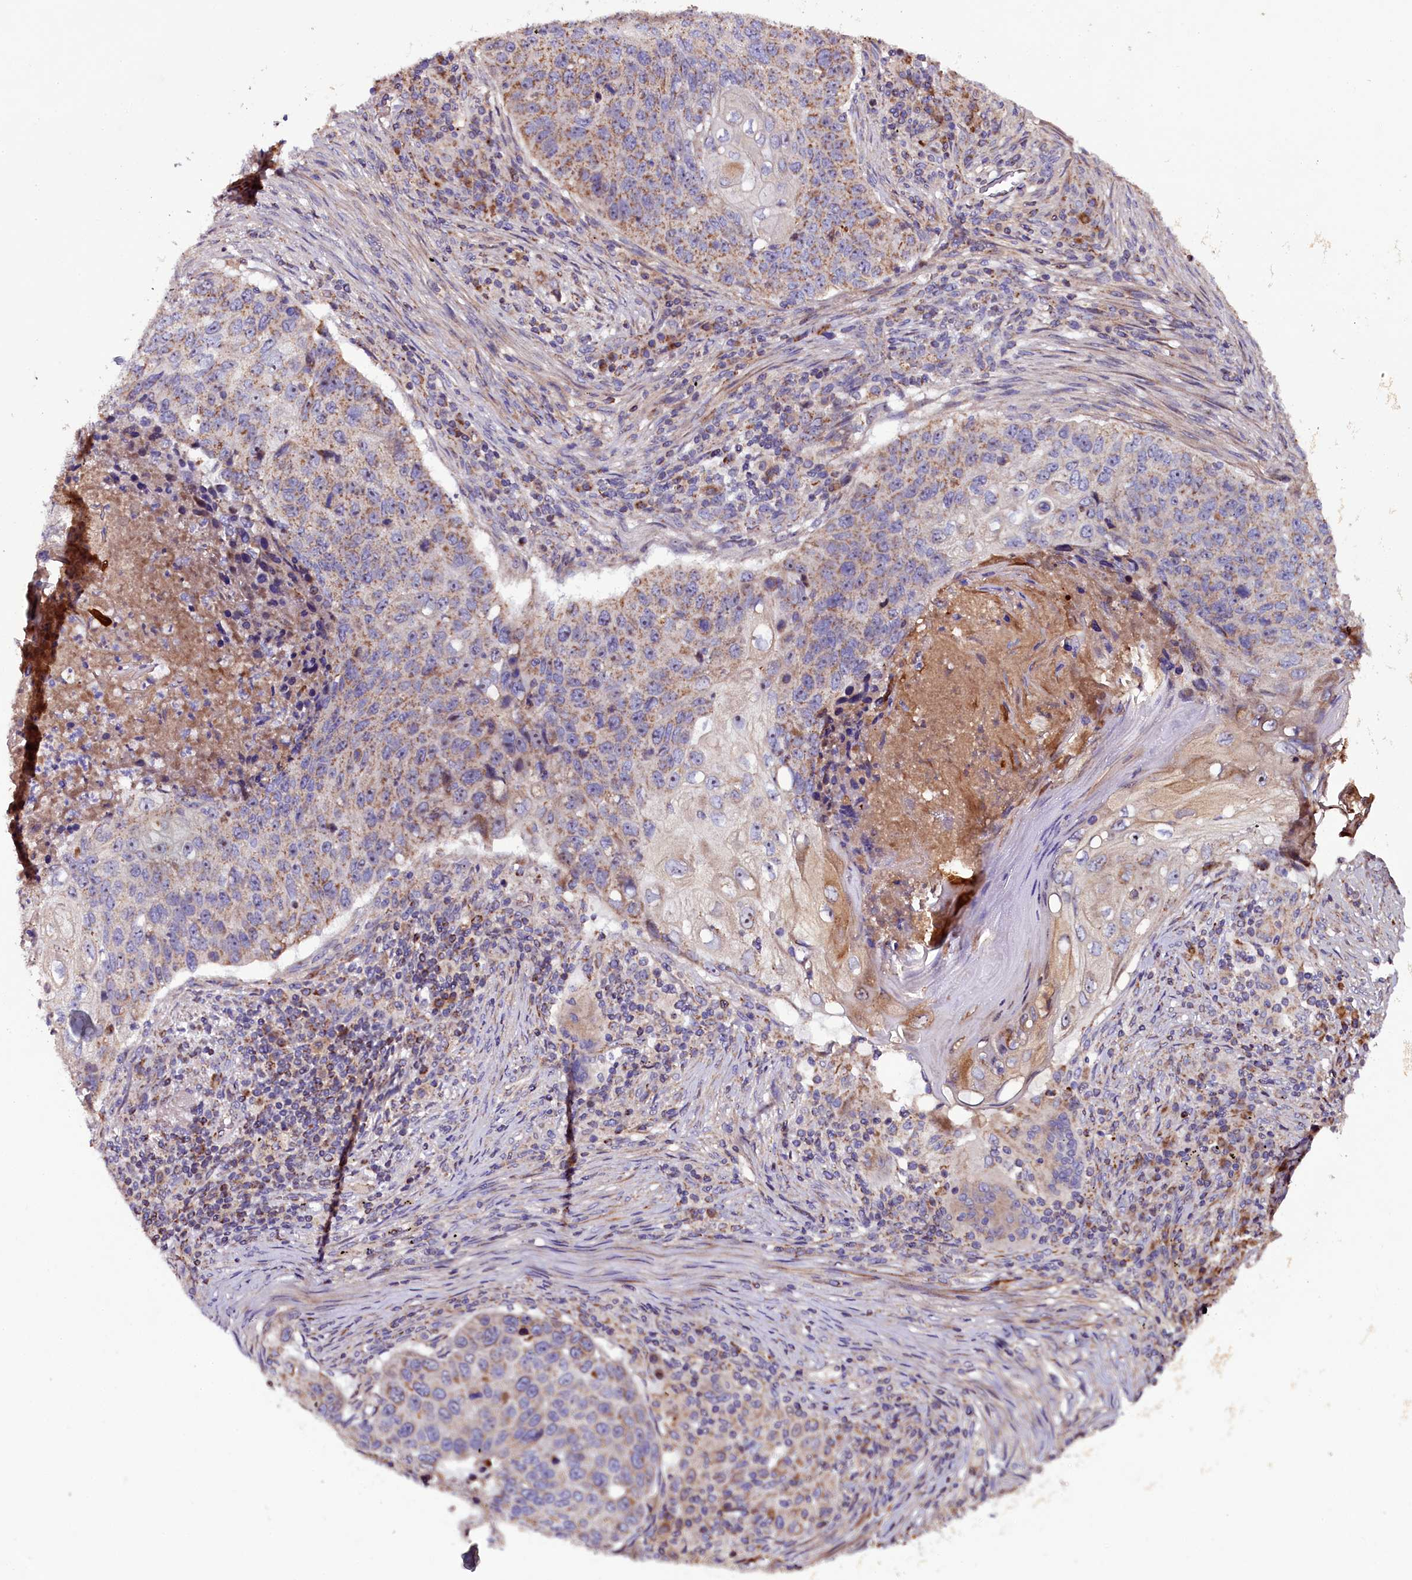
{"staining": {"intensity": "moderate", "quantity": "25%-75%", "location": "cytoplasmic/membranous"}, "tissue": "lung cancer", "cell_type": "Tumor cells", "image_type": "cancer", "snomed": [{"axis": "morphology", "description": "Squamous cell carcinoma, NOS"}, {"axis": "topography", "description": "Lung"}], "caption": "About 25%-75% of tumor cells in lung cancer reveal moderate cytoplasmic/membranous protein positivity as visualized by brown immunohistochemical staining.", "gene": "NAA80", "patient": {"sex": "female", "age": 63}}